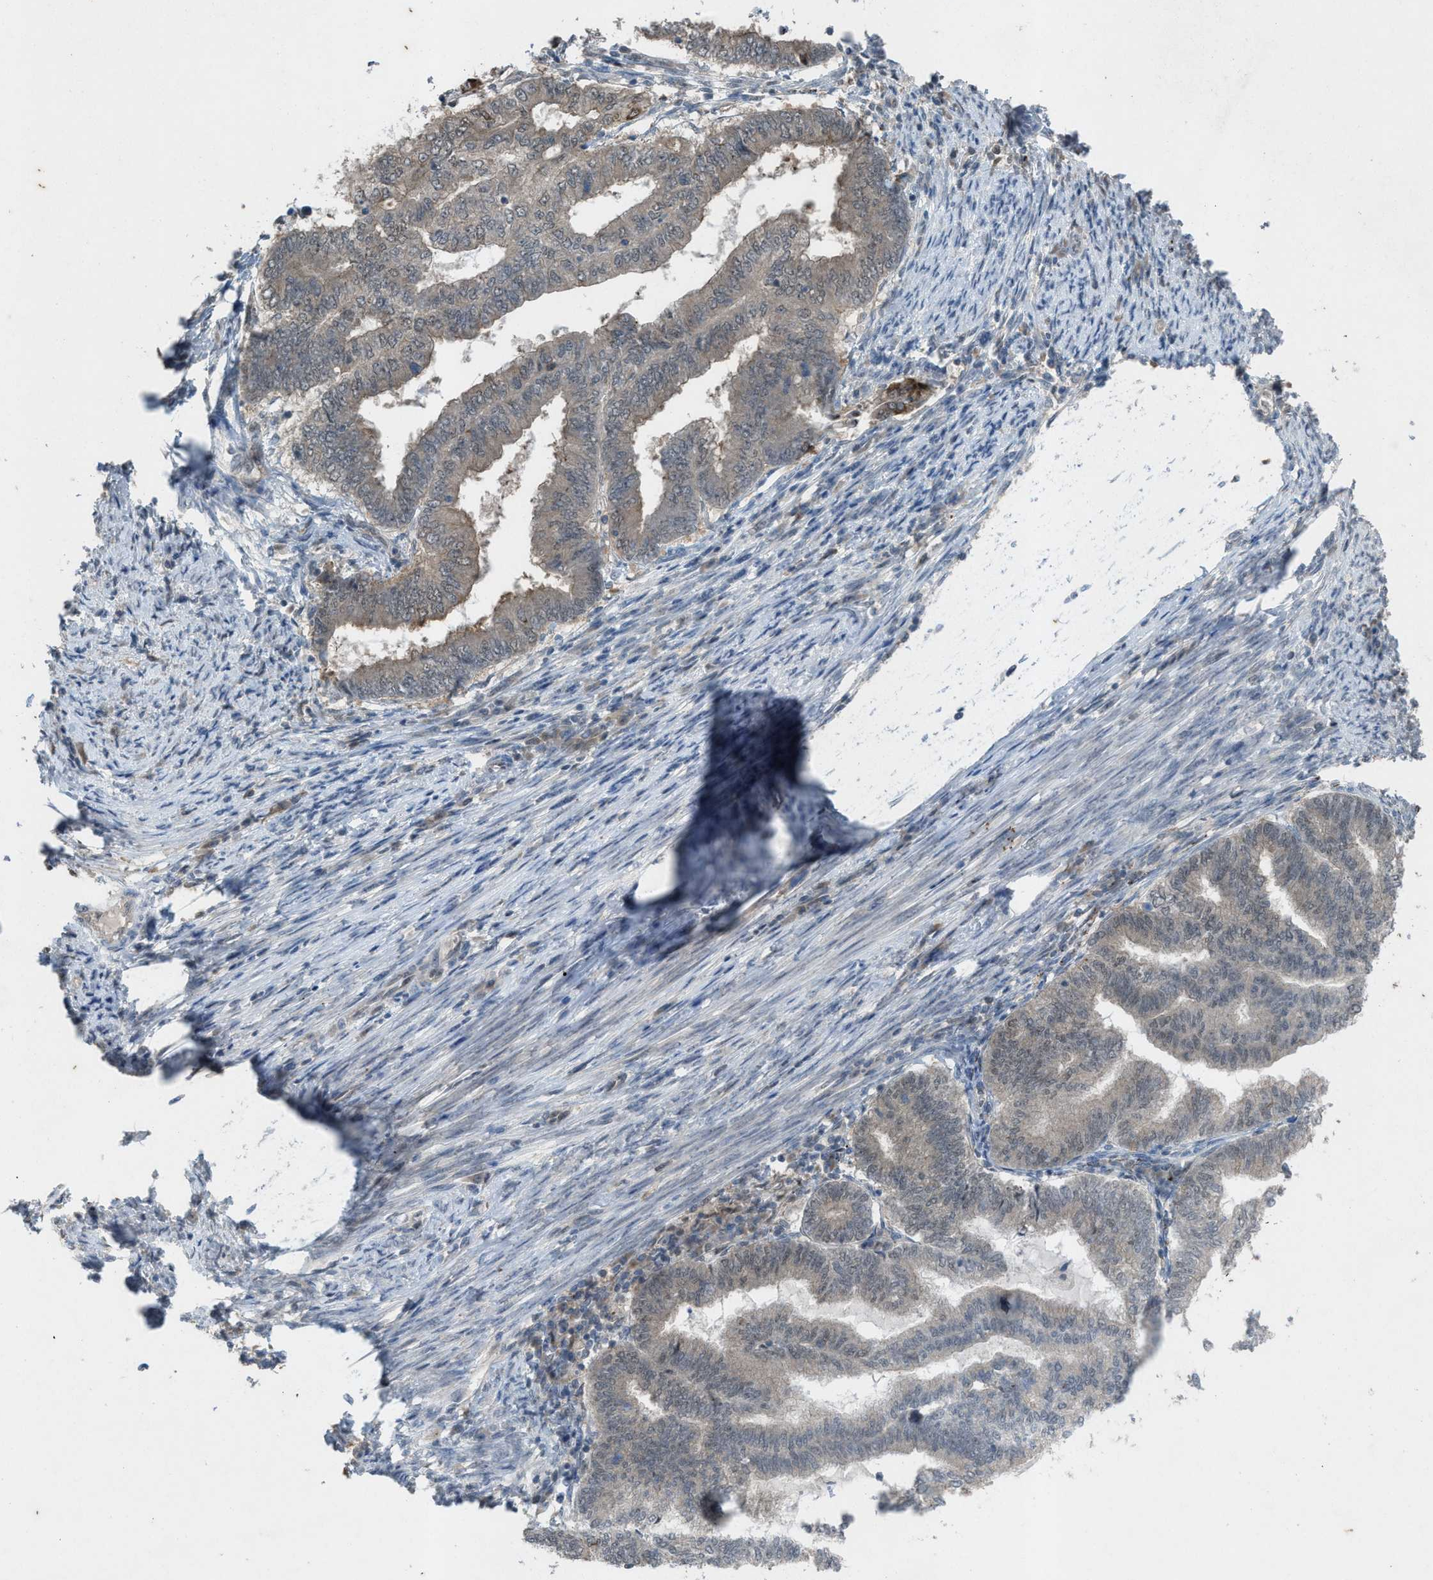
{"staining": {"intensity": "weak", "quantity": ">75%", "location": "cytoplasmic/membranous"}, "tissue": "endometrial cancer", "cell_type": "Tumor cells", "image_type": "cancer", "snomed": [{"axis": "morphology", "description": "Polyp, NOS"}, {"axis": "morphology", "description": "Adenocarcinoma, NOS"}, {"axis": "morphology", "description": "Adenoma, NOS"}, {"axis": "topography", "description": "Endometrium"}], "caption": "Immunohistochemical staining of polyp (endometrial) demonstrates low levels of weak cytoplasmic/membranous protein staining in approximately >75% of tumor cells.", "gene": "PLAA", "patient": {"sex": "female", "age": 79}}